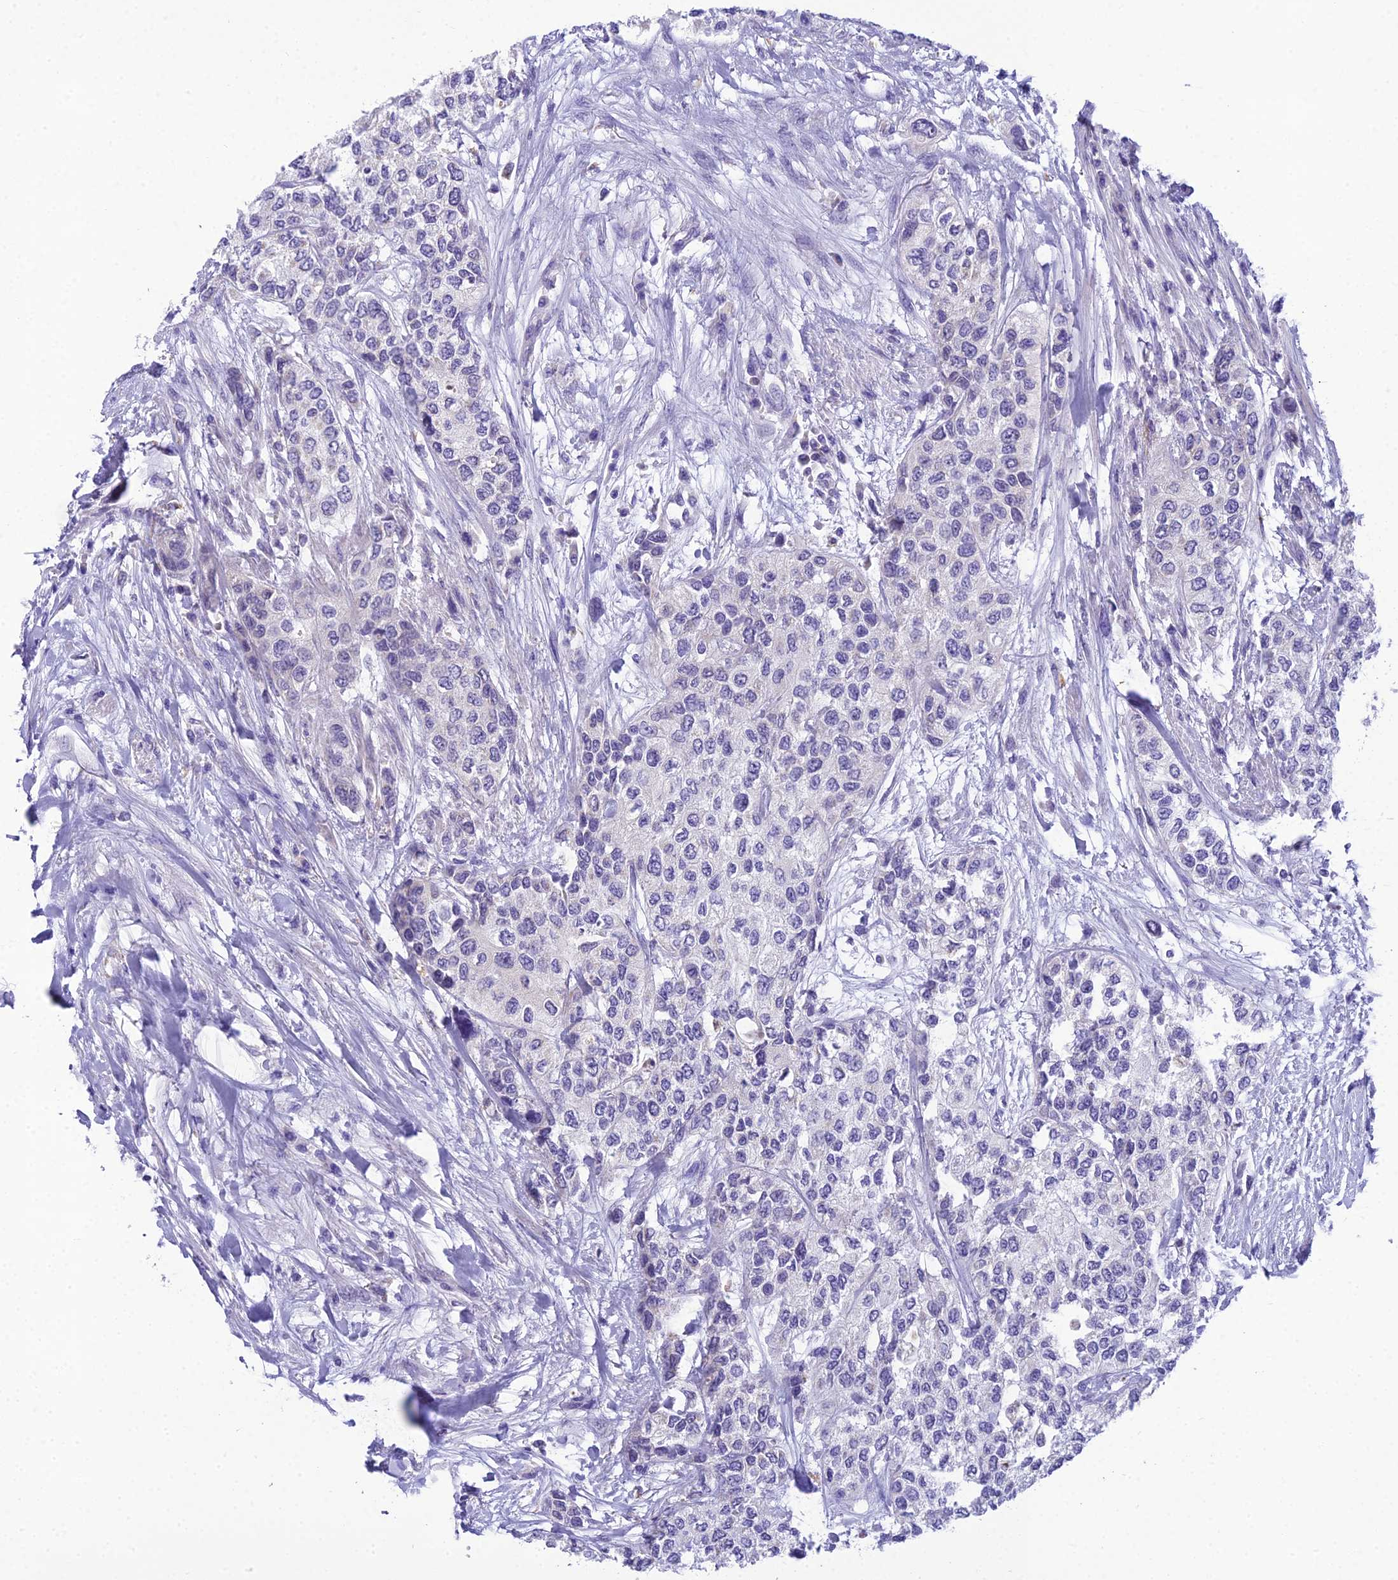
{"staining": {"intensity": "negative", "quantity": "none", "location": "none"}, "tissue": "urothelial cancer", "cell_type": "Tumor cells", "image_type": "cancer", "snomed": [{"axis": "morphology", "description": "Urothelial carcinoma, High grade"}, {"axis": "topography", "description": "Urinary bladder"}], "caption": "Immunohistochemistry histopathology image of human urothelial cancer stained for a protein (brown), which displays no expression in tumor cells. Nuclei are stained in blue.", "gene": "MIIP", "patient": {"sex": "female", "age": 56}}